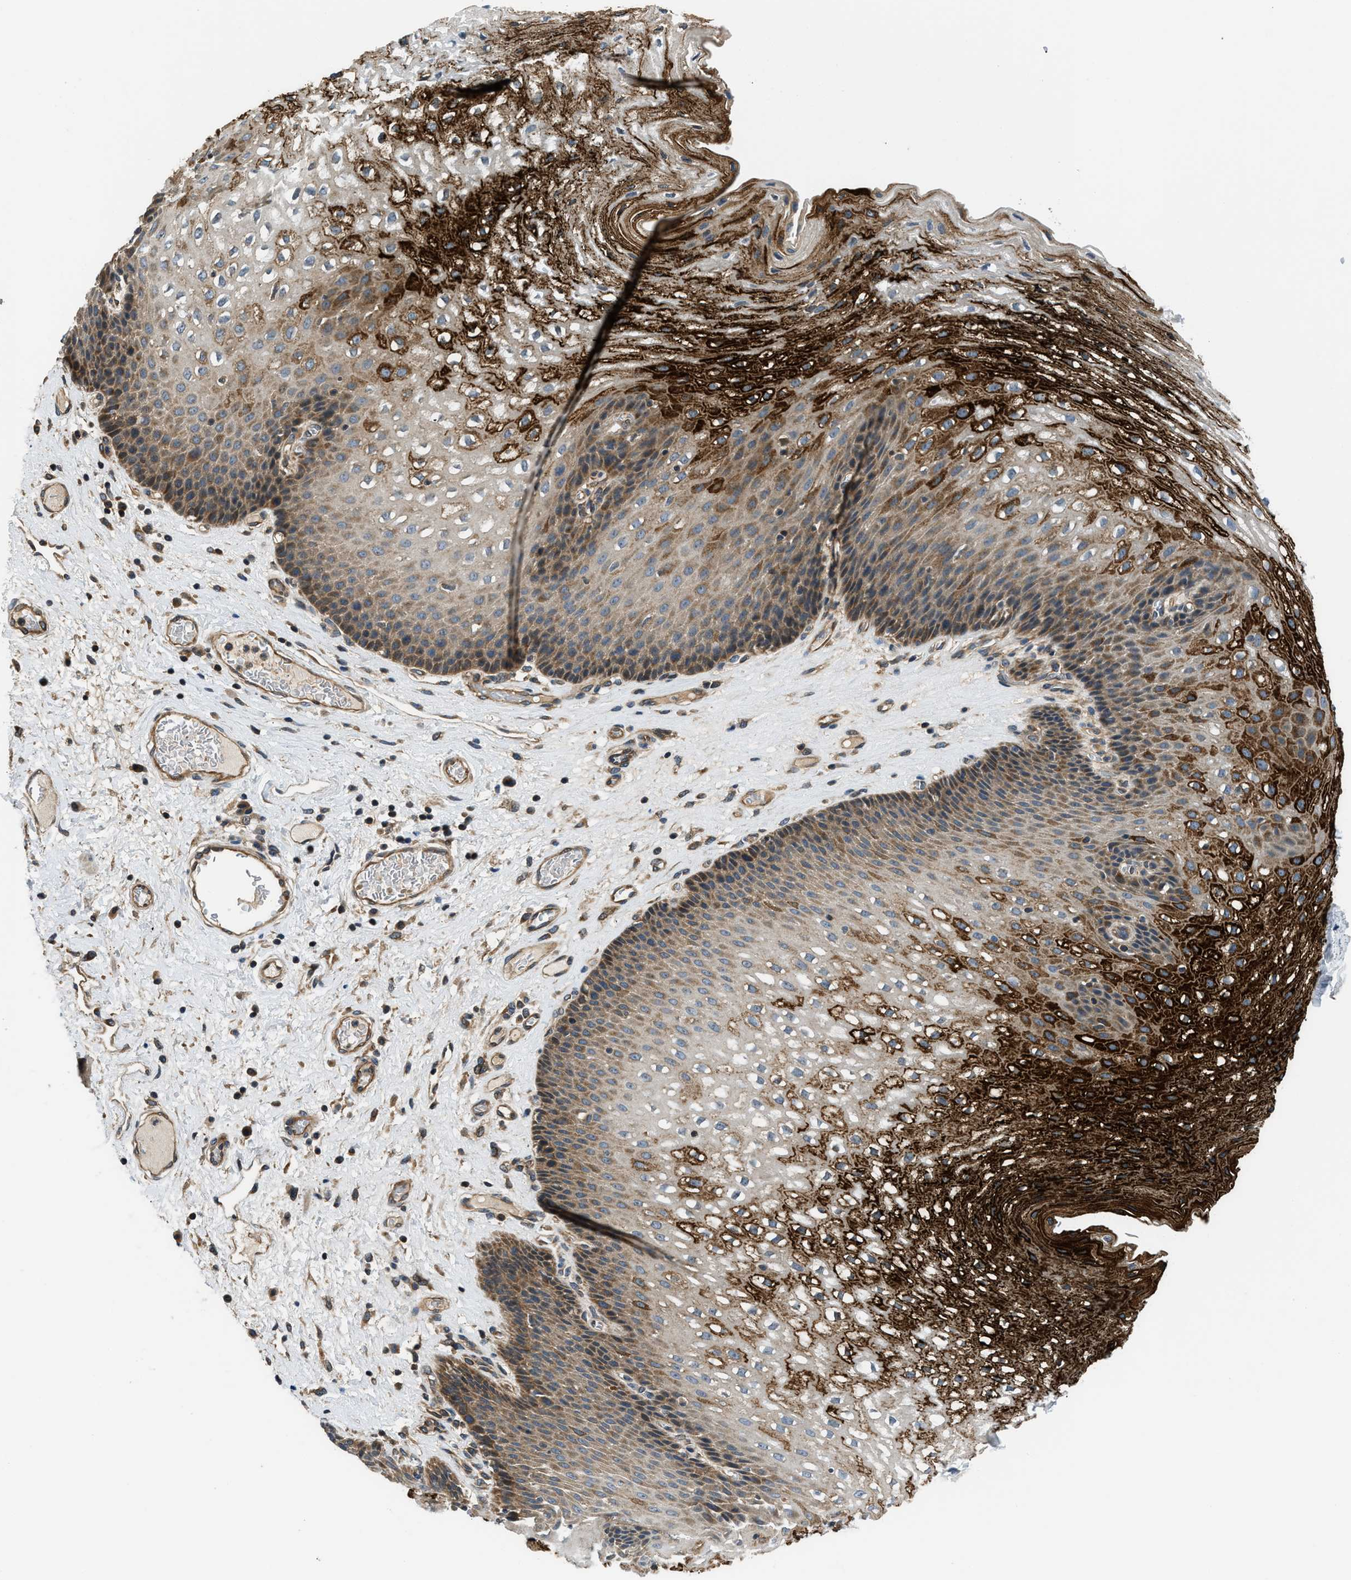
{"staining": {"intensity": "strong", "quantity": "25%-75%", "location": "cytoplasmic/membranous"}, "tissue": "esophagus", "cell_type": "Squamous epithelial cells", "image_type": "normal", "snomed": [{"axis": "morphology", "description": "Normal tissue, NOS"}, {"axis": "topography", "description": "Esophagus"}], "caption": "This histopathology image exhibits IHC staining of normal esophagus, with high strong cytoplasmic/membranous positivity in approximately 25%-75% of squamous epithelial cells.", "gene": "IL3RA", "patient": {"sex": "male", "age": 48}}